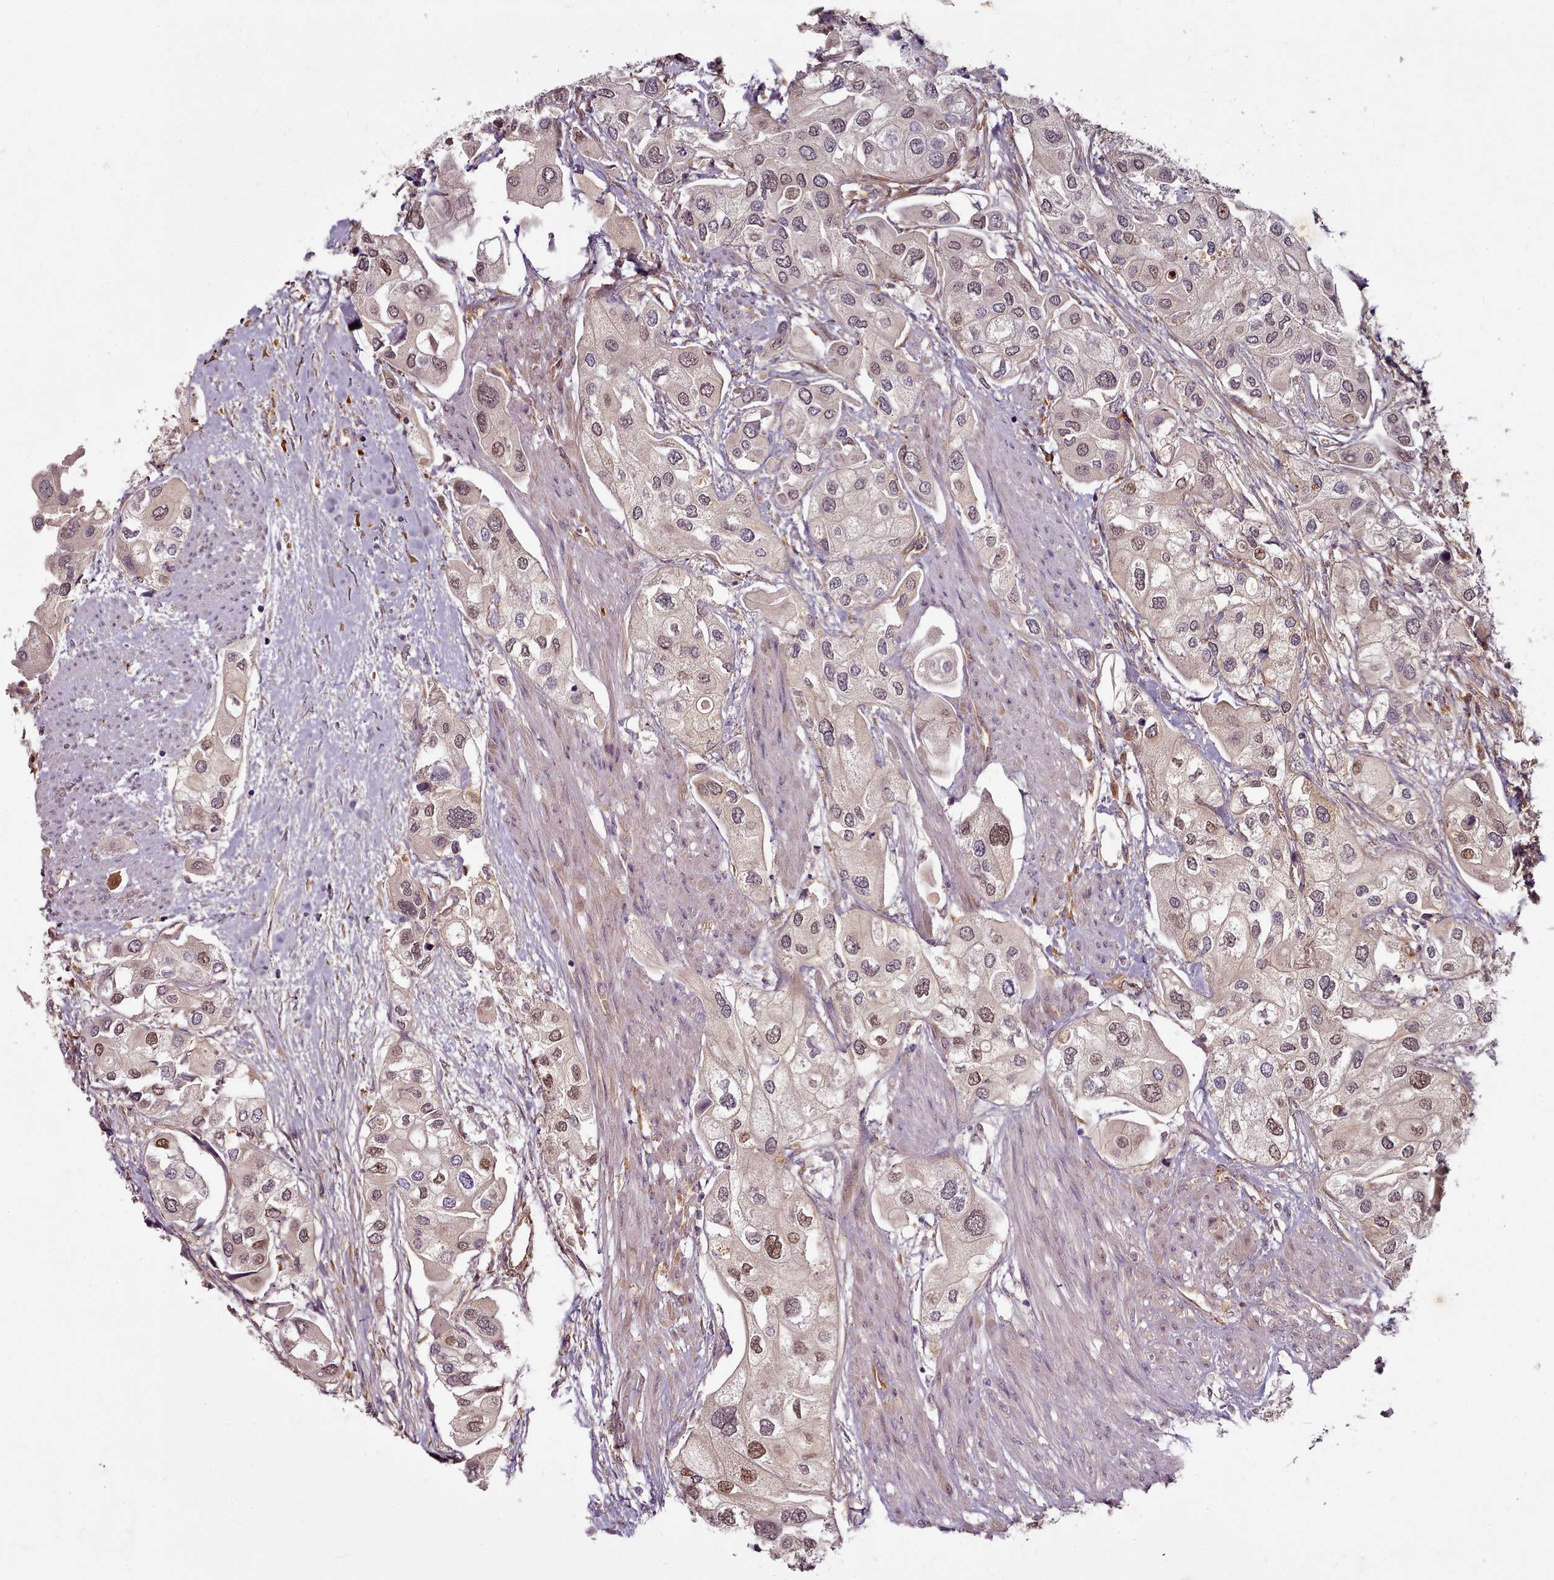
{"staining": {"intensity": "moderate", "quantity": "25%-75%", "location": "nuclear"}, "tissue": "urothelial cancer", "cell_type": "Tumor cells", "image_type": "cancer", "snomed": [{"axis": "morphology", "description": "Urothelial carcinoma, High grade"}, {"axis": "topography", "description": "Urinary bladder"}], "caption": "IHC (DAB) staining of human urothelial cancer exhibits moderate nuclear protein positivity in about 25%-75% of tumor cells. The staining was performed using DAB to visualize the protein expression in brown, while the nuclei were stained in blue with hematoxylin (Magnification: 20x).", "gene": "C1QTNF5", "patient": {"sex": "male", "age": 64}}